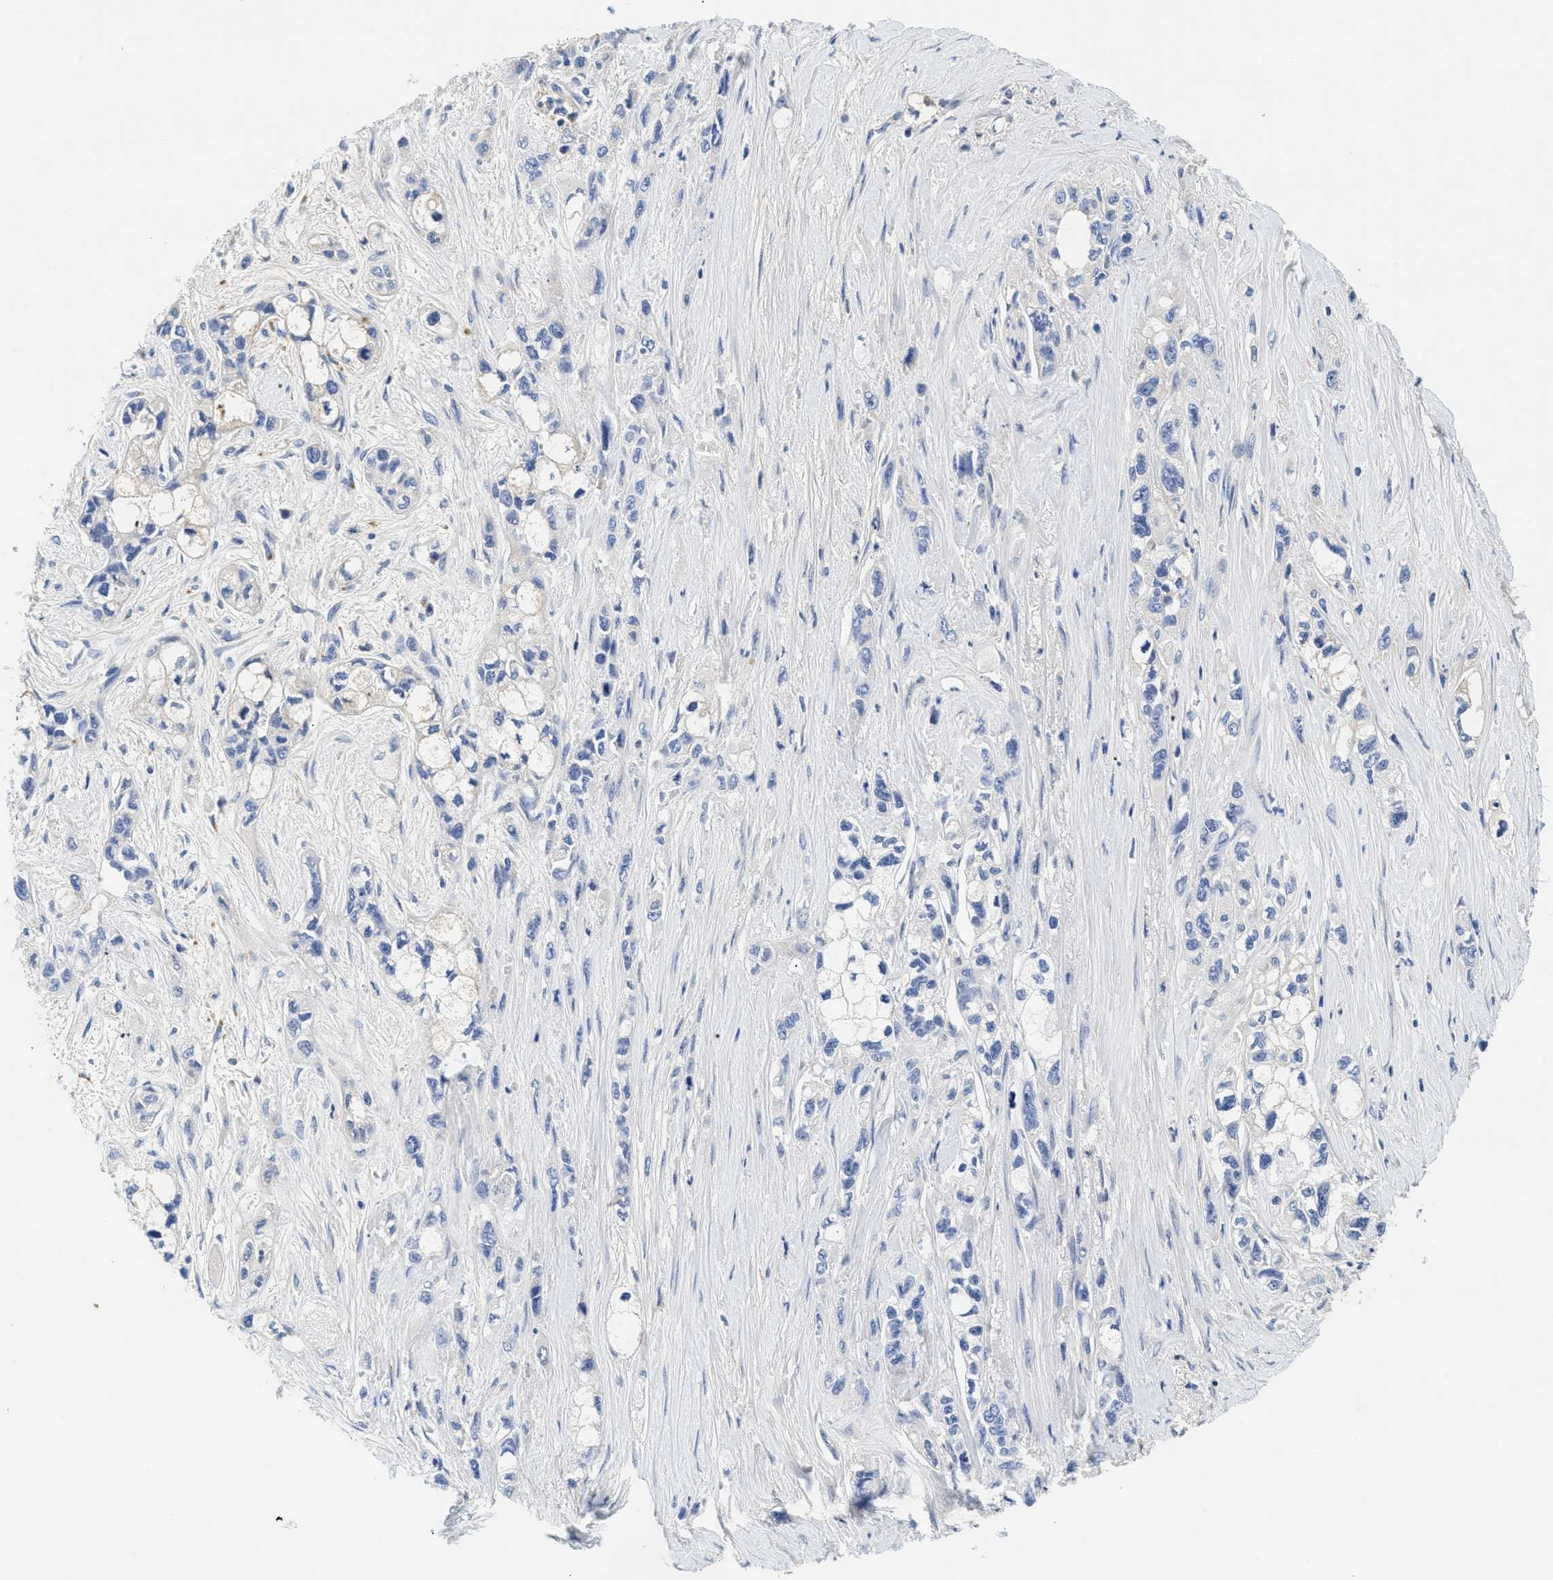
{"staining": {"intensity": "negative", "quantity": "none", "location": "none"}, "tissue": "pancreatic cancer", "cell_type": "Tumor cells", "image_type": "cancer", "snomed": [{"axis": "morphology", "description": "Adenocarcinoma, NOS"}, {"axis": "topography", "description": "Pancreas"}], "caption": "DAB immunohistochemical staining of human pancreatic cancer shows no significant expression in tumor cells.", "gene": "MEA1", "patient": {"sex": "male", "age": 74}}